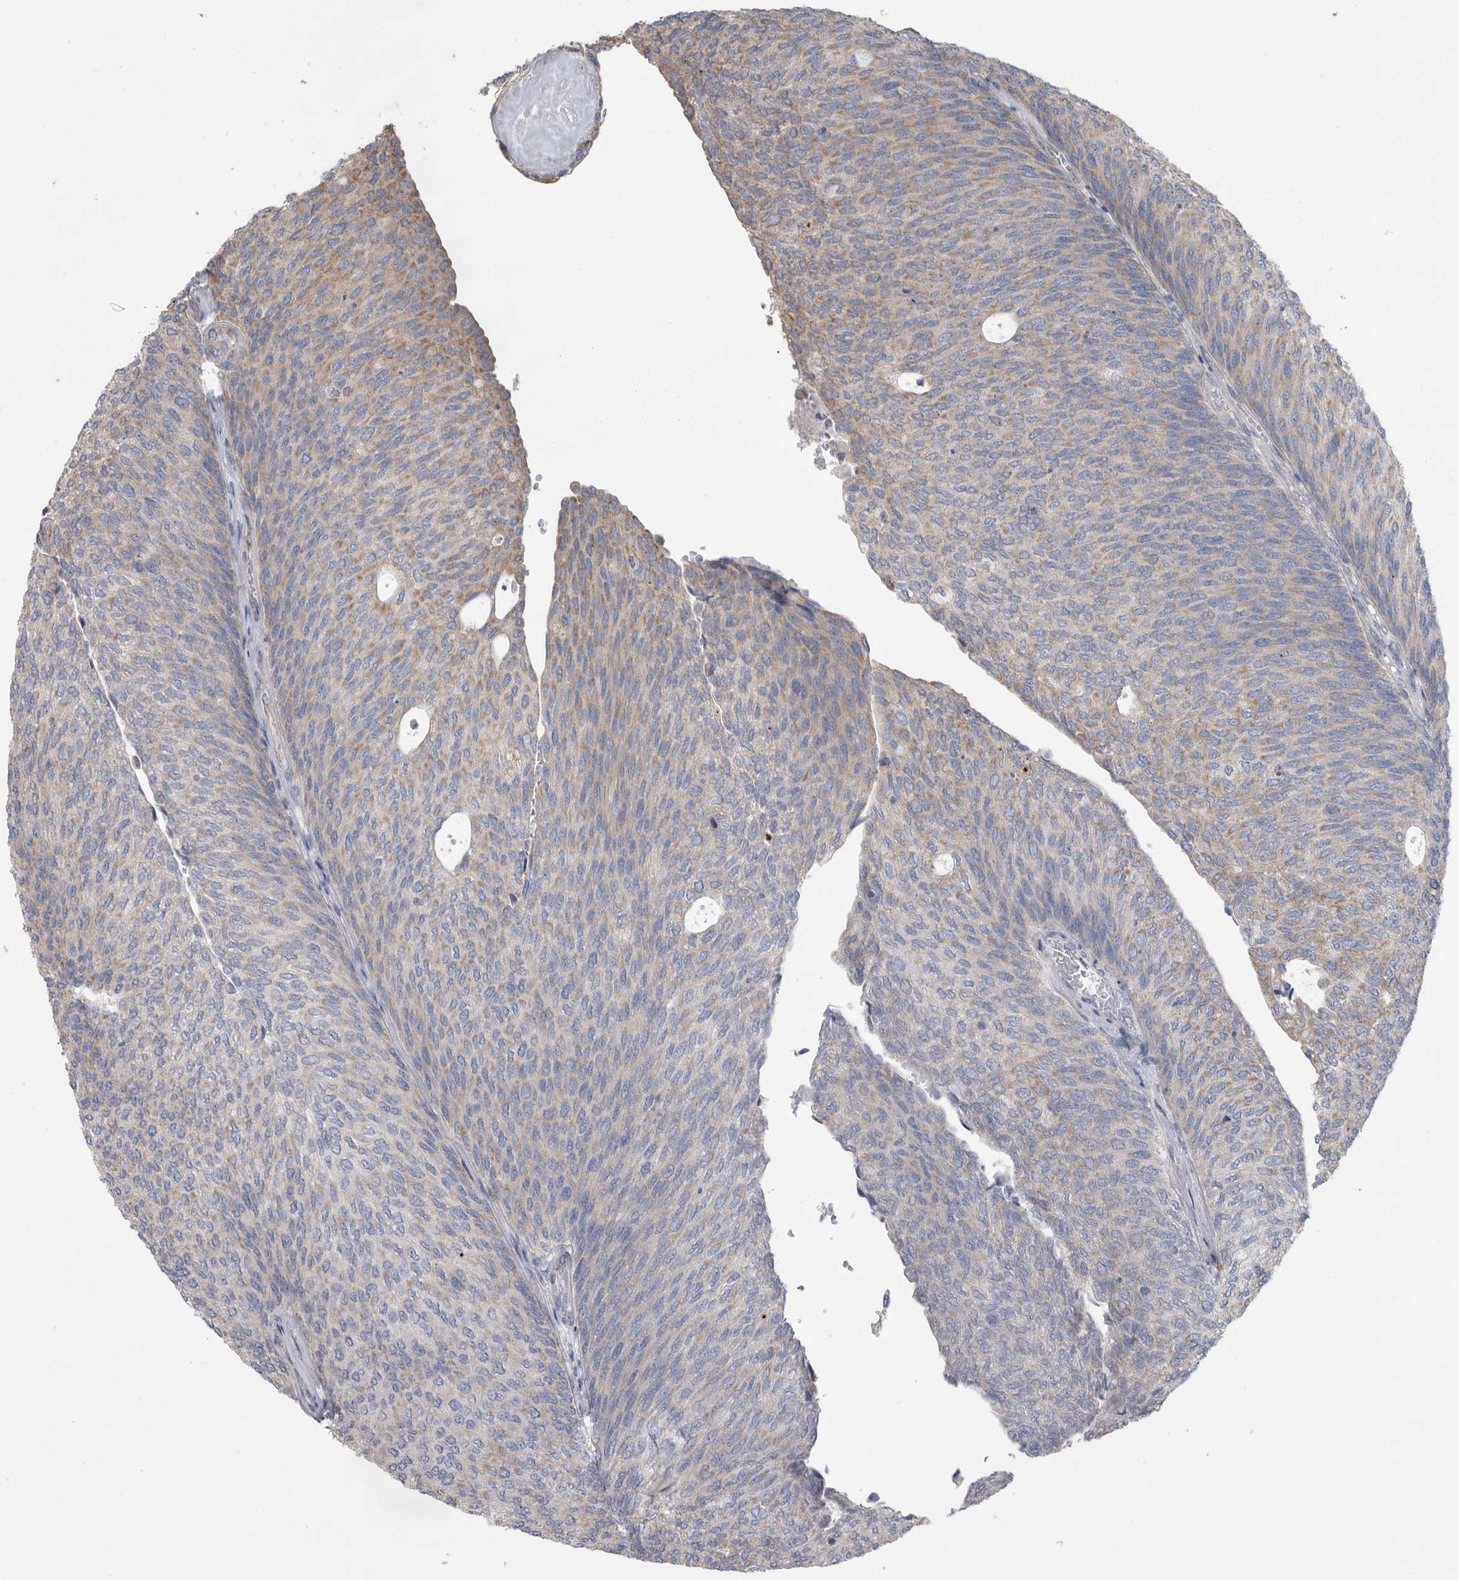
{"staining": {"intensity": "weak", "quantity": "25%-75%", "location": "cytoplasmic/membranous"}, "tissue": "urothelial cancer", "cell_type": "Tumor cells", "image_type": "cancer", "snomed": [{"axis": "morphology", "description": "Urothelial carcinoma, Low grade"}, {"axis": "topography", "description": "Urinary bladder"}], "caption": "Immunohistochemistry staining of urothelial cancer, which demonstrates low levels of weak cytoplasmic/membranous staining in approximately 25%-75% of tumor cells indicating weak cytoplasmic/membranous protein positivity. The staining was performed using DAB (3,3'-diaminobenzidine) (brown) for protein detection and nuclei were counterstained in hematoxylin (blue).", "gene": "SCO1", "patient": {"sex": "female", "age": 79}}